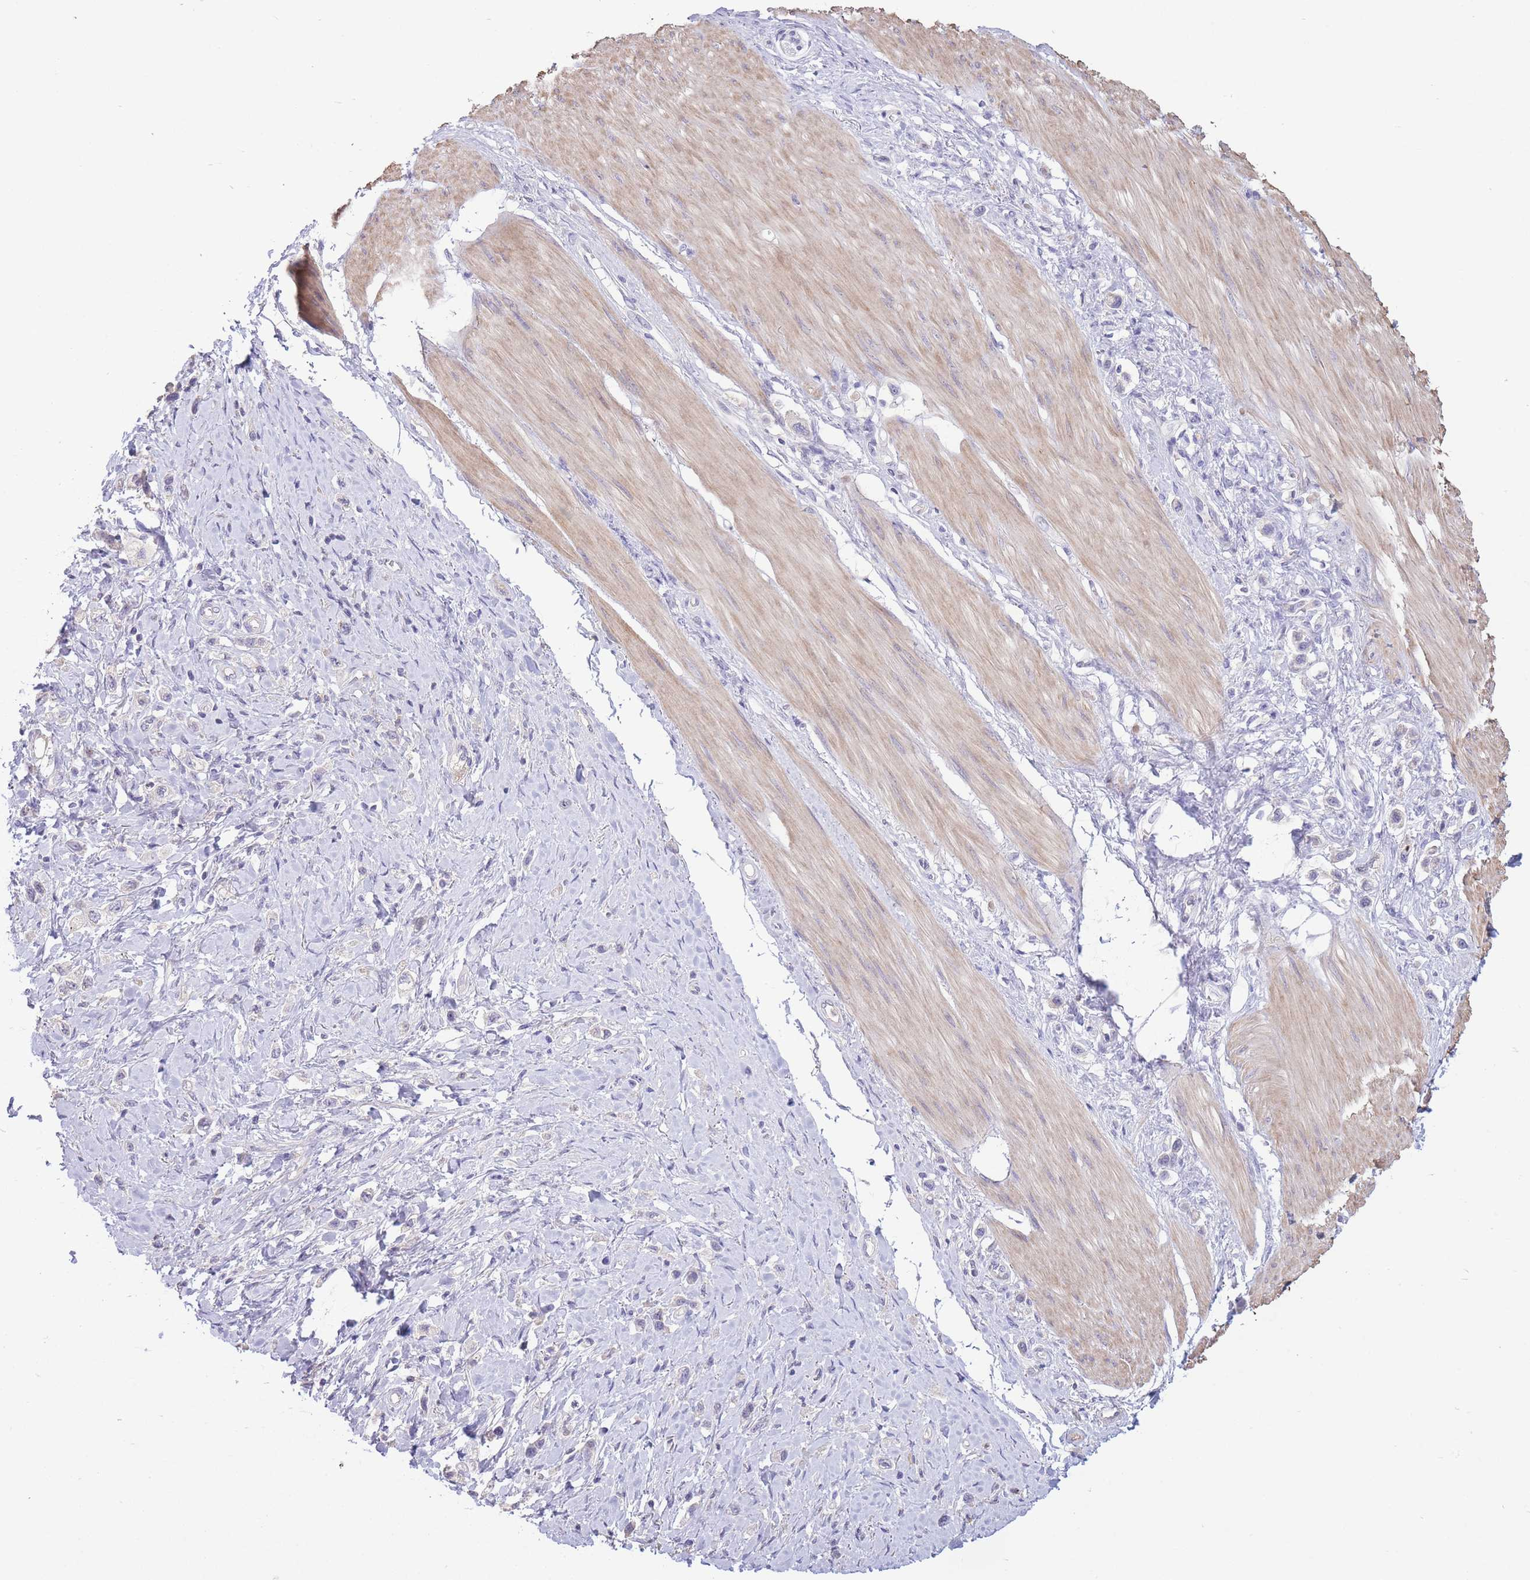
{"staining": {"intensity": "negative", "quantity": "none", "location": "none"}, "tissue": "stomach cancer", "cell_type": "Tumor cells", "image_type": "cancer", "snomed": [{"axis": "morphology", "description": "Adenocarcinoma, NOS"}, {"axis": "topography", "description": "Stomach"}], "caption": "This is an IHC histopathology image of stomach cancer (adenocarcinoma). There is no positivity in tumor cells.", "gene": "ZNF304", "patient": {"sex": "female", "age": 65}}